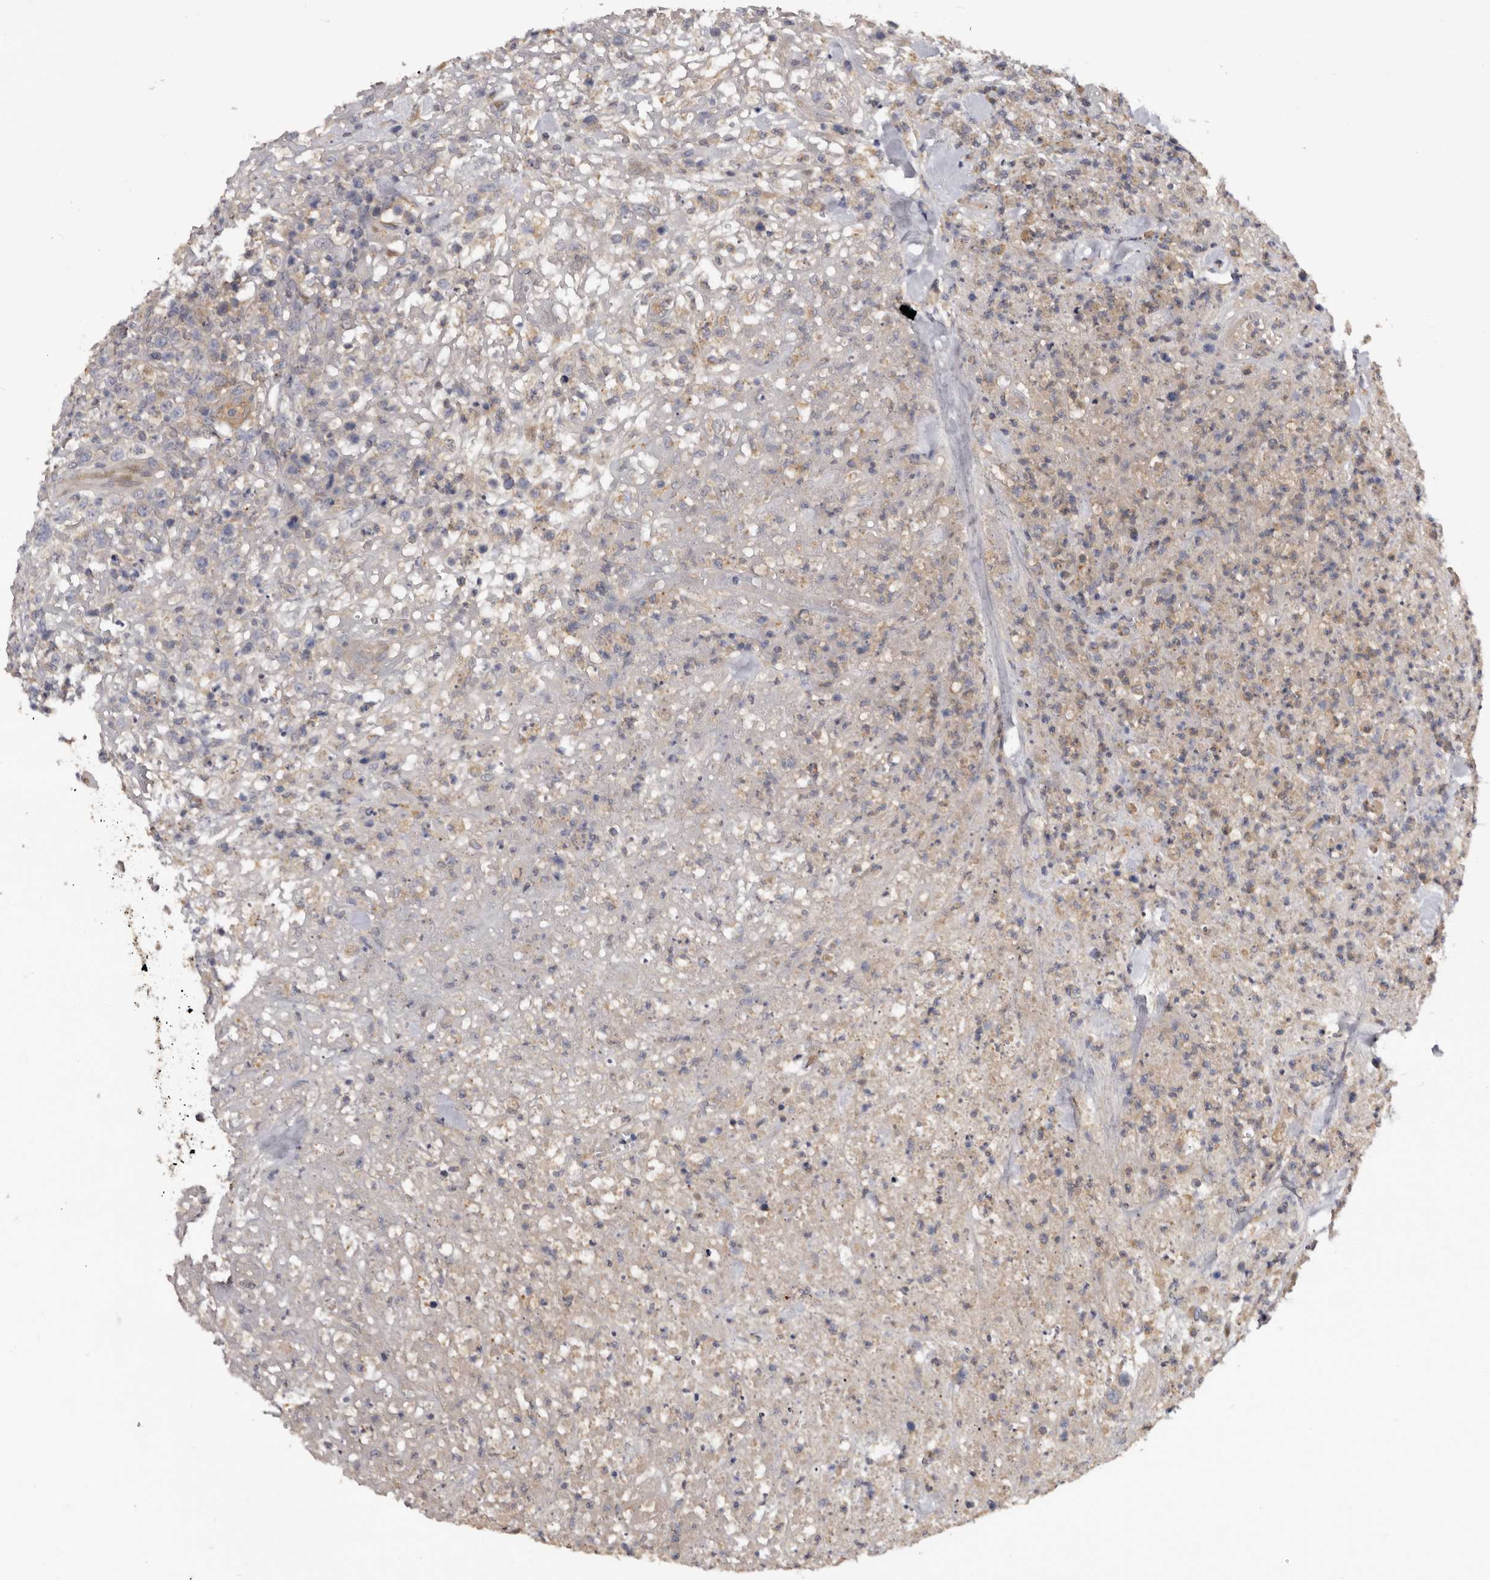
{"staining": {"intensity": "negative", "quantity": "none", "location": "none"}, "tissue": "lymphoma", "cell_type": "Tumor cells", "image_type": "cancer", "snomed": [{"axis": "morphology", "description": "Malignant lymphoma, non-Hodgkin's type, High grade"}, {"axis": "topography", "description": "Colon"}], "caption": "Image shows no significant protein expression in tumor cells of high-grade malignant lymphoma, non-Hodgkin's type. The staining is performed using DAB brown chromogen with nuclei counter-stained in using hematoxylin.", "gene": "INKA2", "patient": {"sex": "female", "age": 53}}